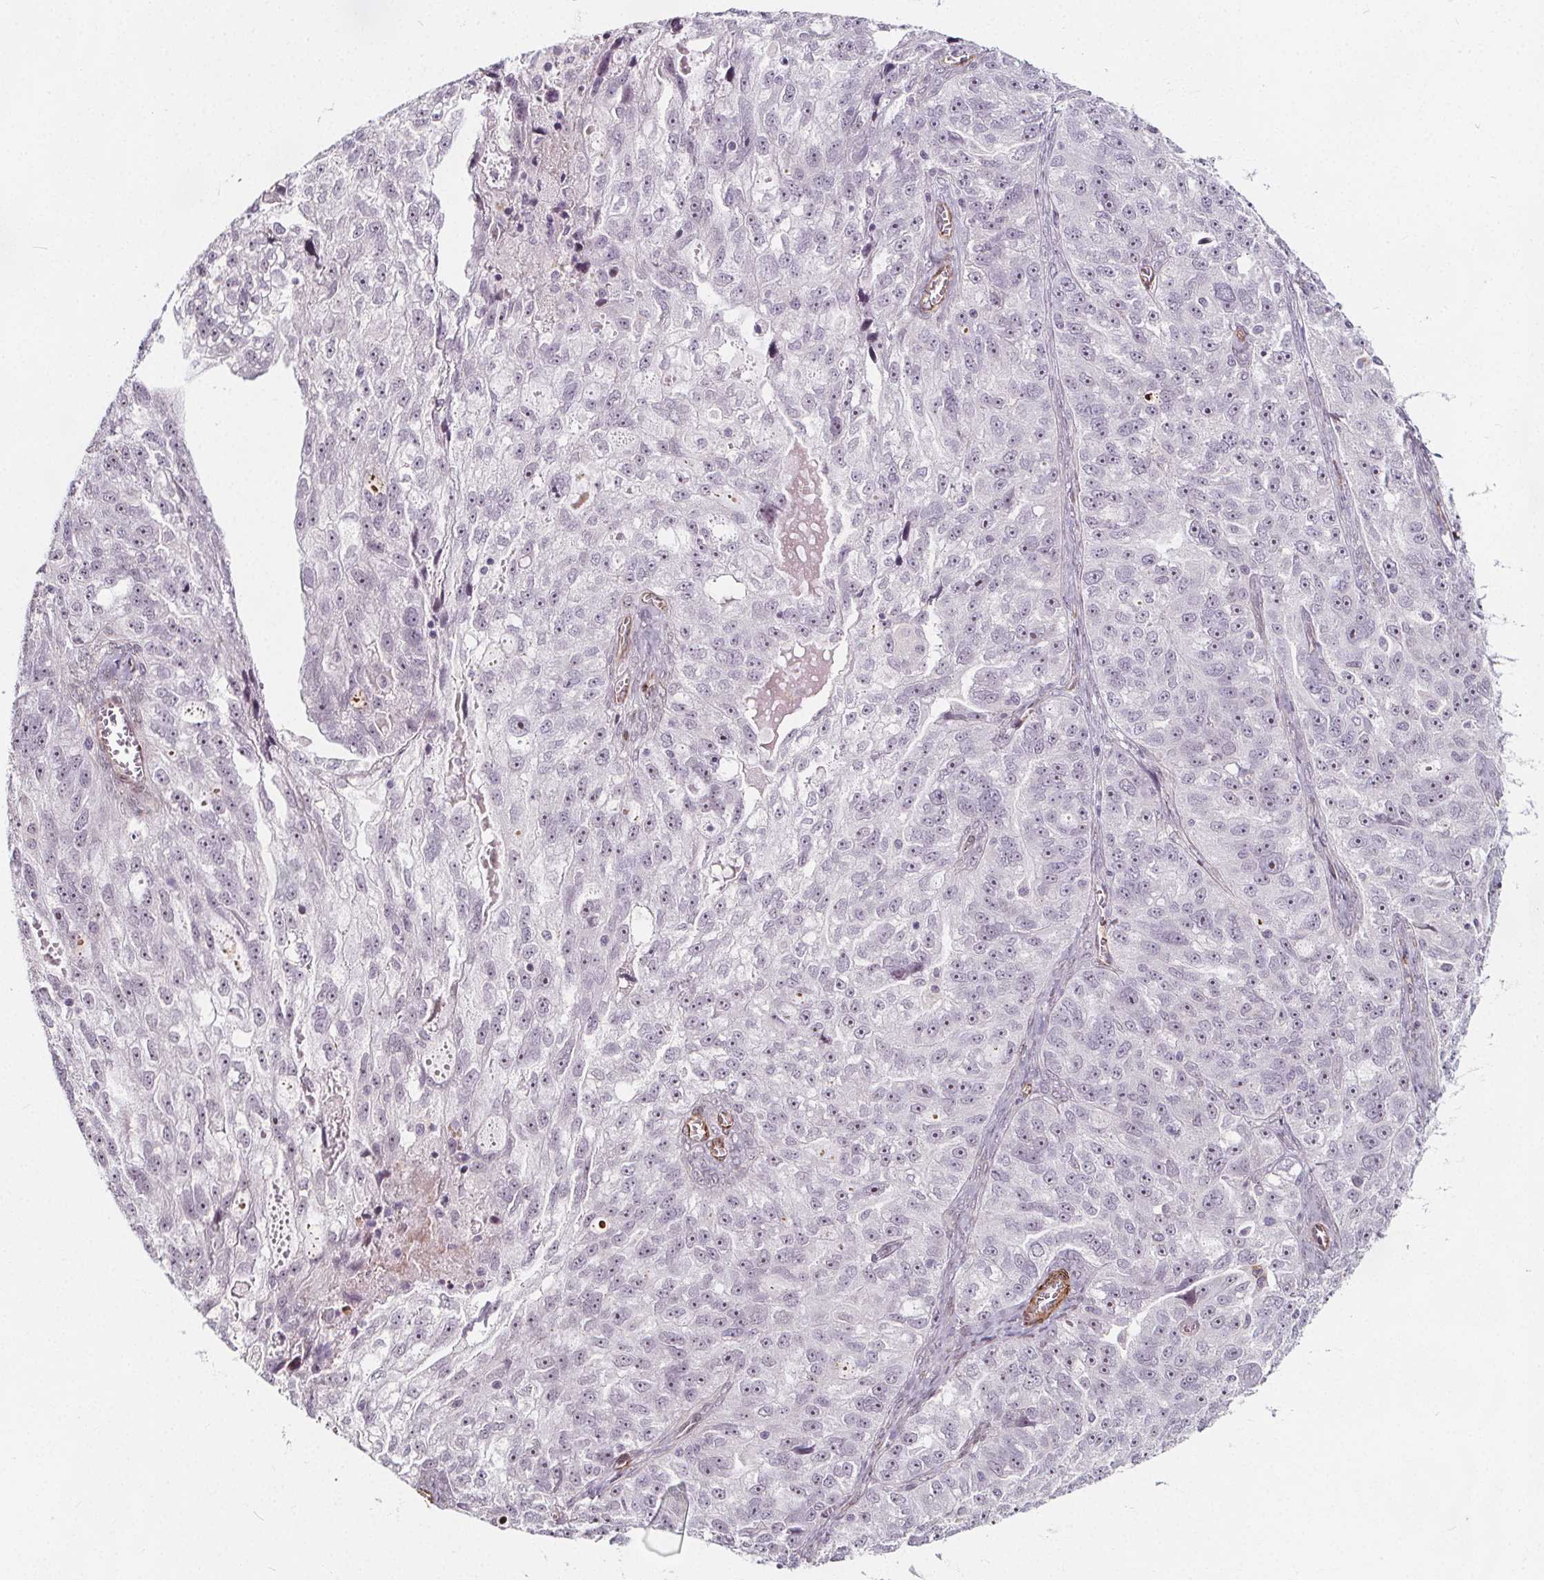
{"staining": {"intensity": "weak", "quantity": "25%-75%", "location": "nuclear"}, "tissue": "ovarian cancer", "cell_type": "Tumor cells", "image_type": "cancer", "snomed": [{"axis": "morphology", "description": "Cystadenocarcinoma, serous, NOS"}, {"axis": "topography", "description": "Ovary"}], "caption": "DAB immunohistochemical staining of ovarian cancer displays weak nuclear protein expression in approximately 25%-75% of tumor cells.", "gene": "HAS1", "patient": {"sex": "female", "age": 51}}